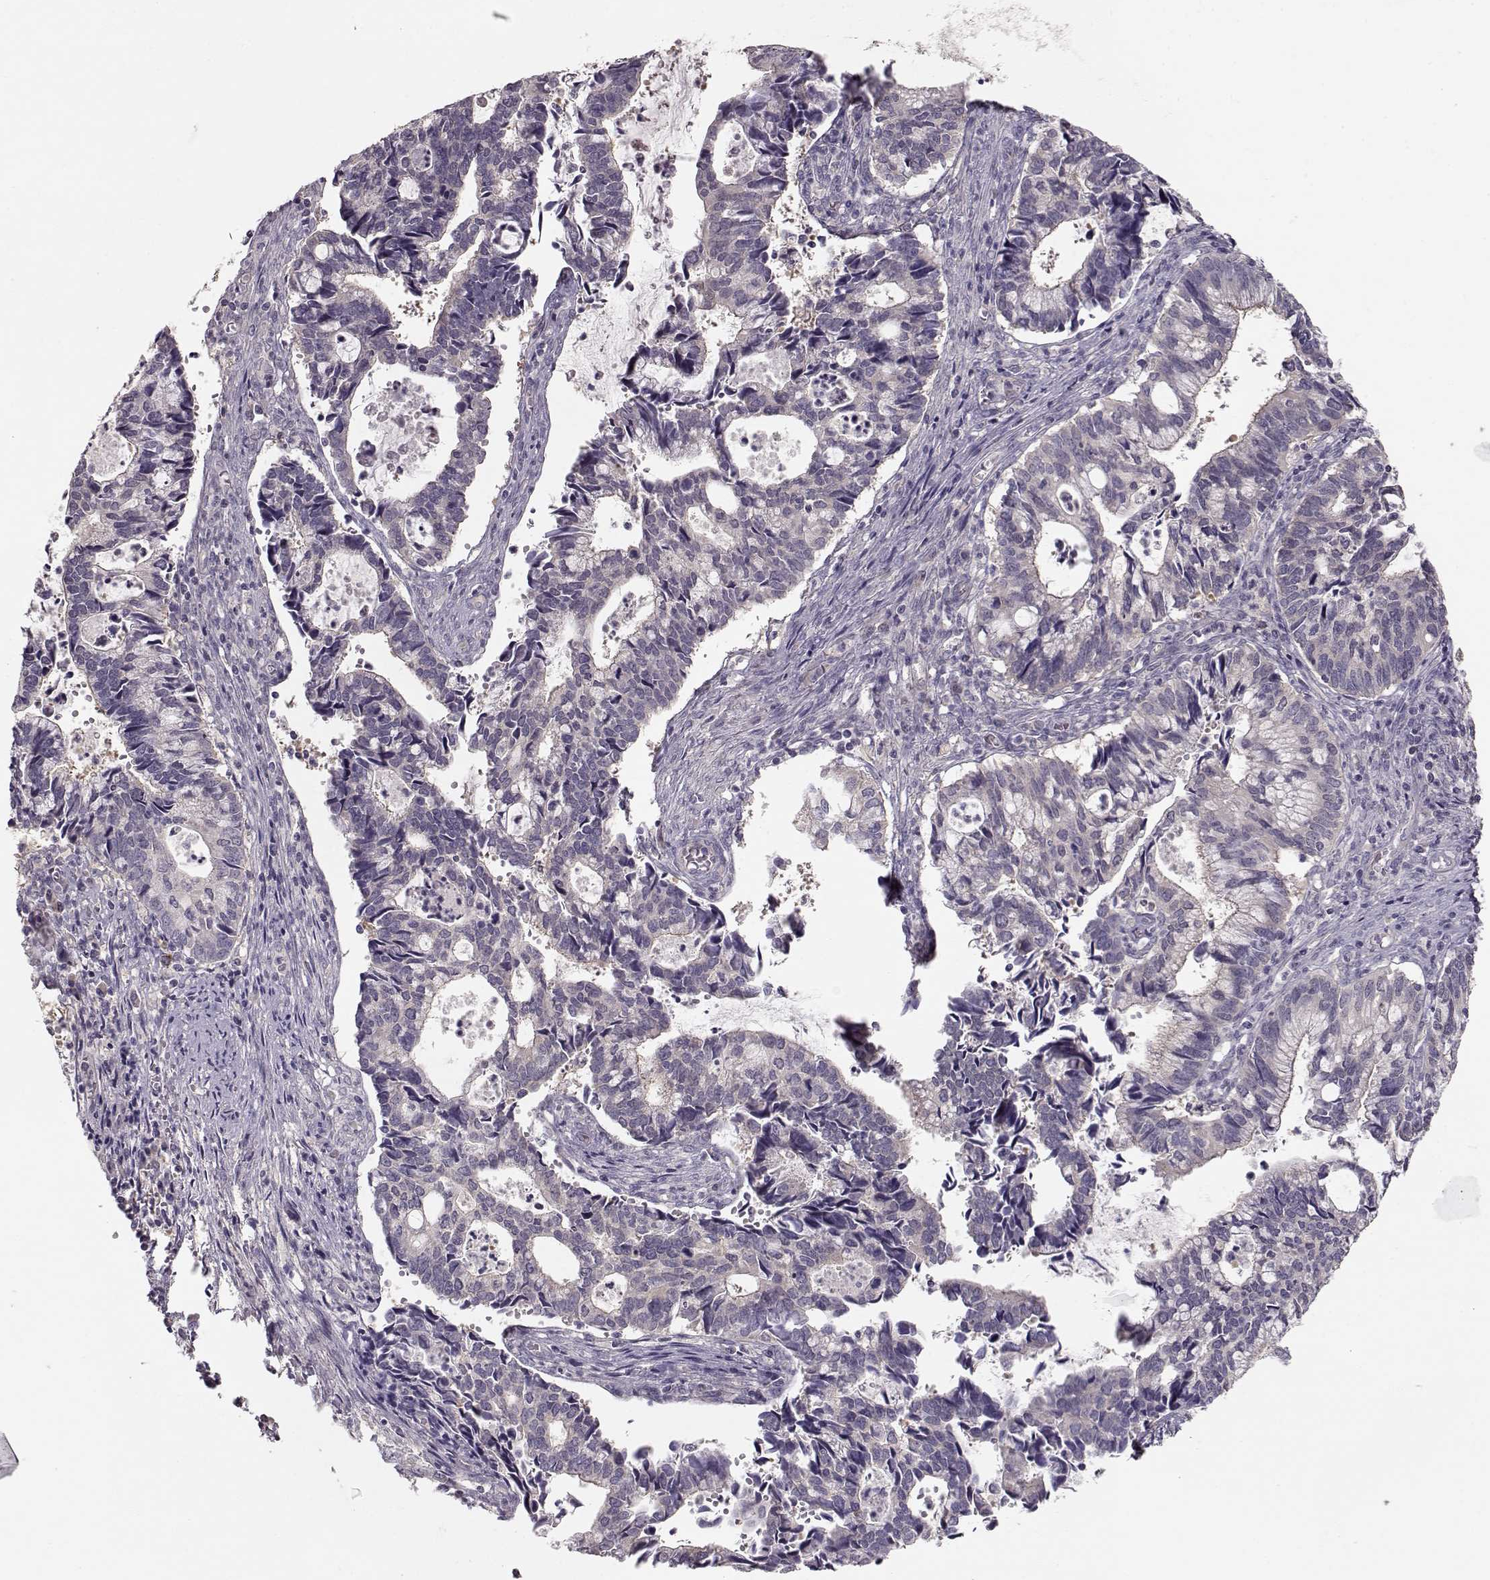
{"staining": {"intensity": "negative", "quantity": "none", "location": "none"}, "tissue": "cervical cancer", "cell_type": "Tumor cells", "image_type": "cancer", "snomed": [{"axis": "morphology", "description": "Adenocarcinoma, NOS"}, {"axis": "topography", "description": "Cervix"}], "caption": "Immunohistochemistry (IHC) photomicrograph of human cervical cancer (adenocarcinoma) stained for a protein (brown), which exhibits no staining in tumor cells.", "gene": "ARHGAP8", "patient": {"sex": "female", "age": 42}}